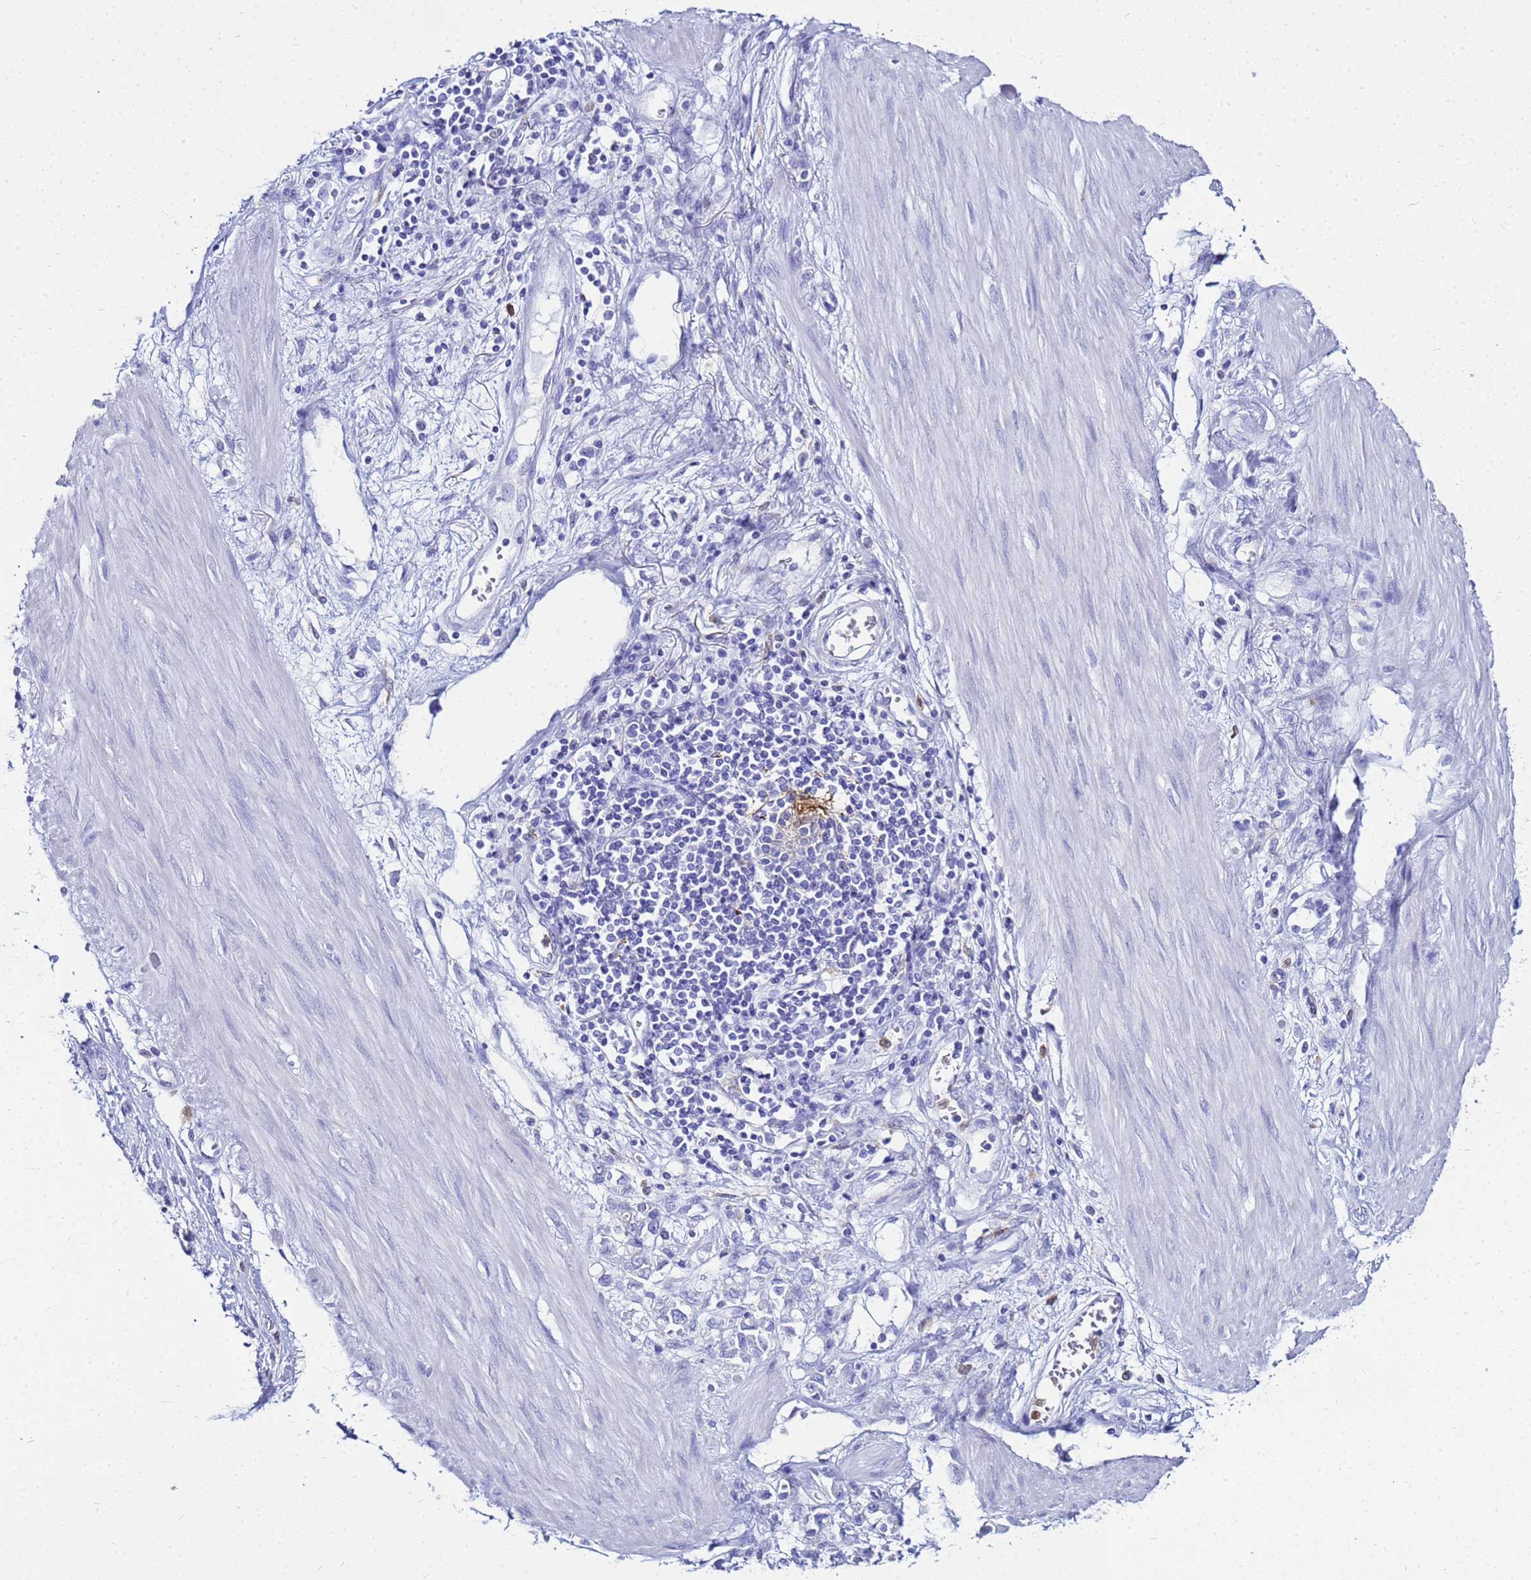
{"staining": {"intensity": "negative", "quantity": "none", "location": "none"}, "tissue": "stomach cancer", "cell_type": "Tumor cells", "image_type": "cancer", "snomed": [{"axis": "morphology", "description": "Adenocarcinoma, NOS"}, {"axis": "topography", "description": "Stomach"}], "caption": "The histopathology image exhibits no staining of tumor cells in stomach adenocarcinoma.", "gene": "CSTA", "patient": {"sex": "female", "age": 76}}